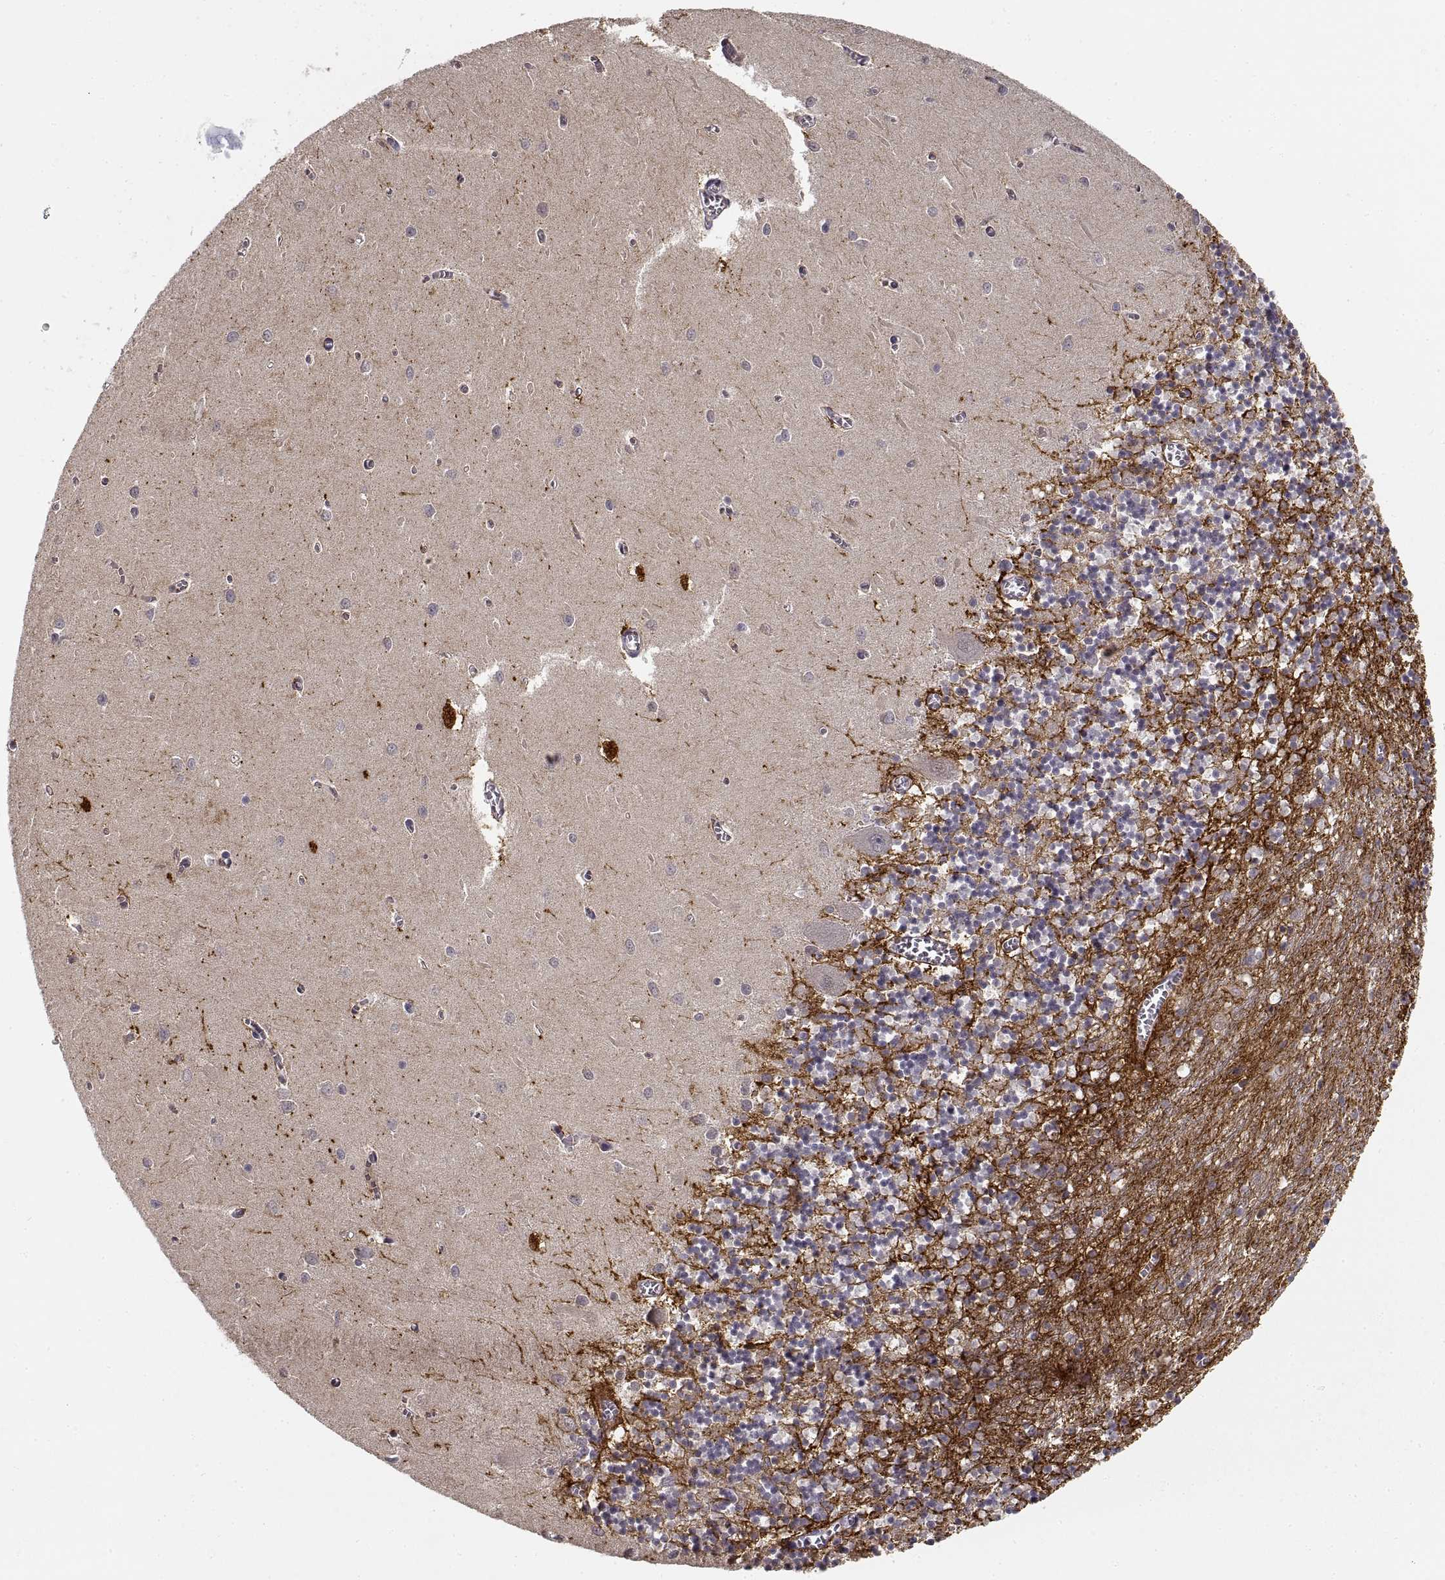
{"staining": {"intensity": "negative", "quantity": "none", "location": "none"}, "tissue": "cerebellum", "cell_type": "Cells in granular layer", "image_type": "normal", "snomed": [{"axis": "morphology", "description": "Normal tissue, NOS"}, {"axis": "topography", "description": "Cerebellum"}], "caption": "Protein analysis of unremarkable cerebellum displays no significant expression in cells in granular layer. (Immunohistochemistry (ihc), brightfield microscopy, high magnification).", "gene": "NMNAT2", "patient": {"sex": "female", "age": 64}}